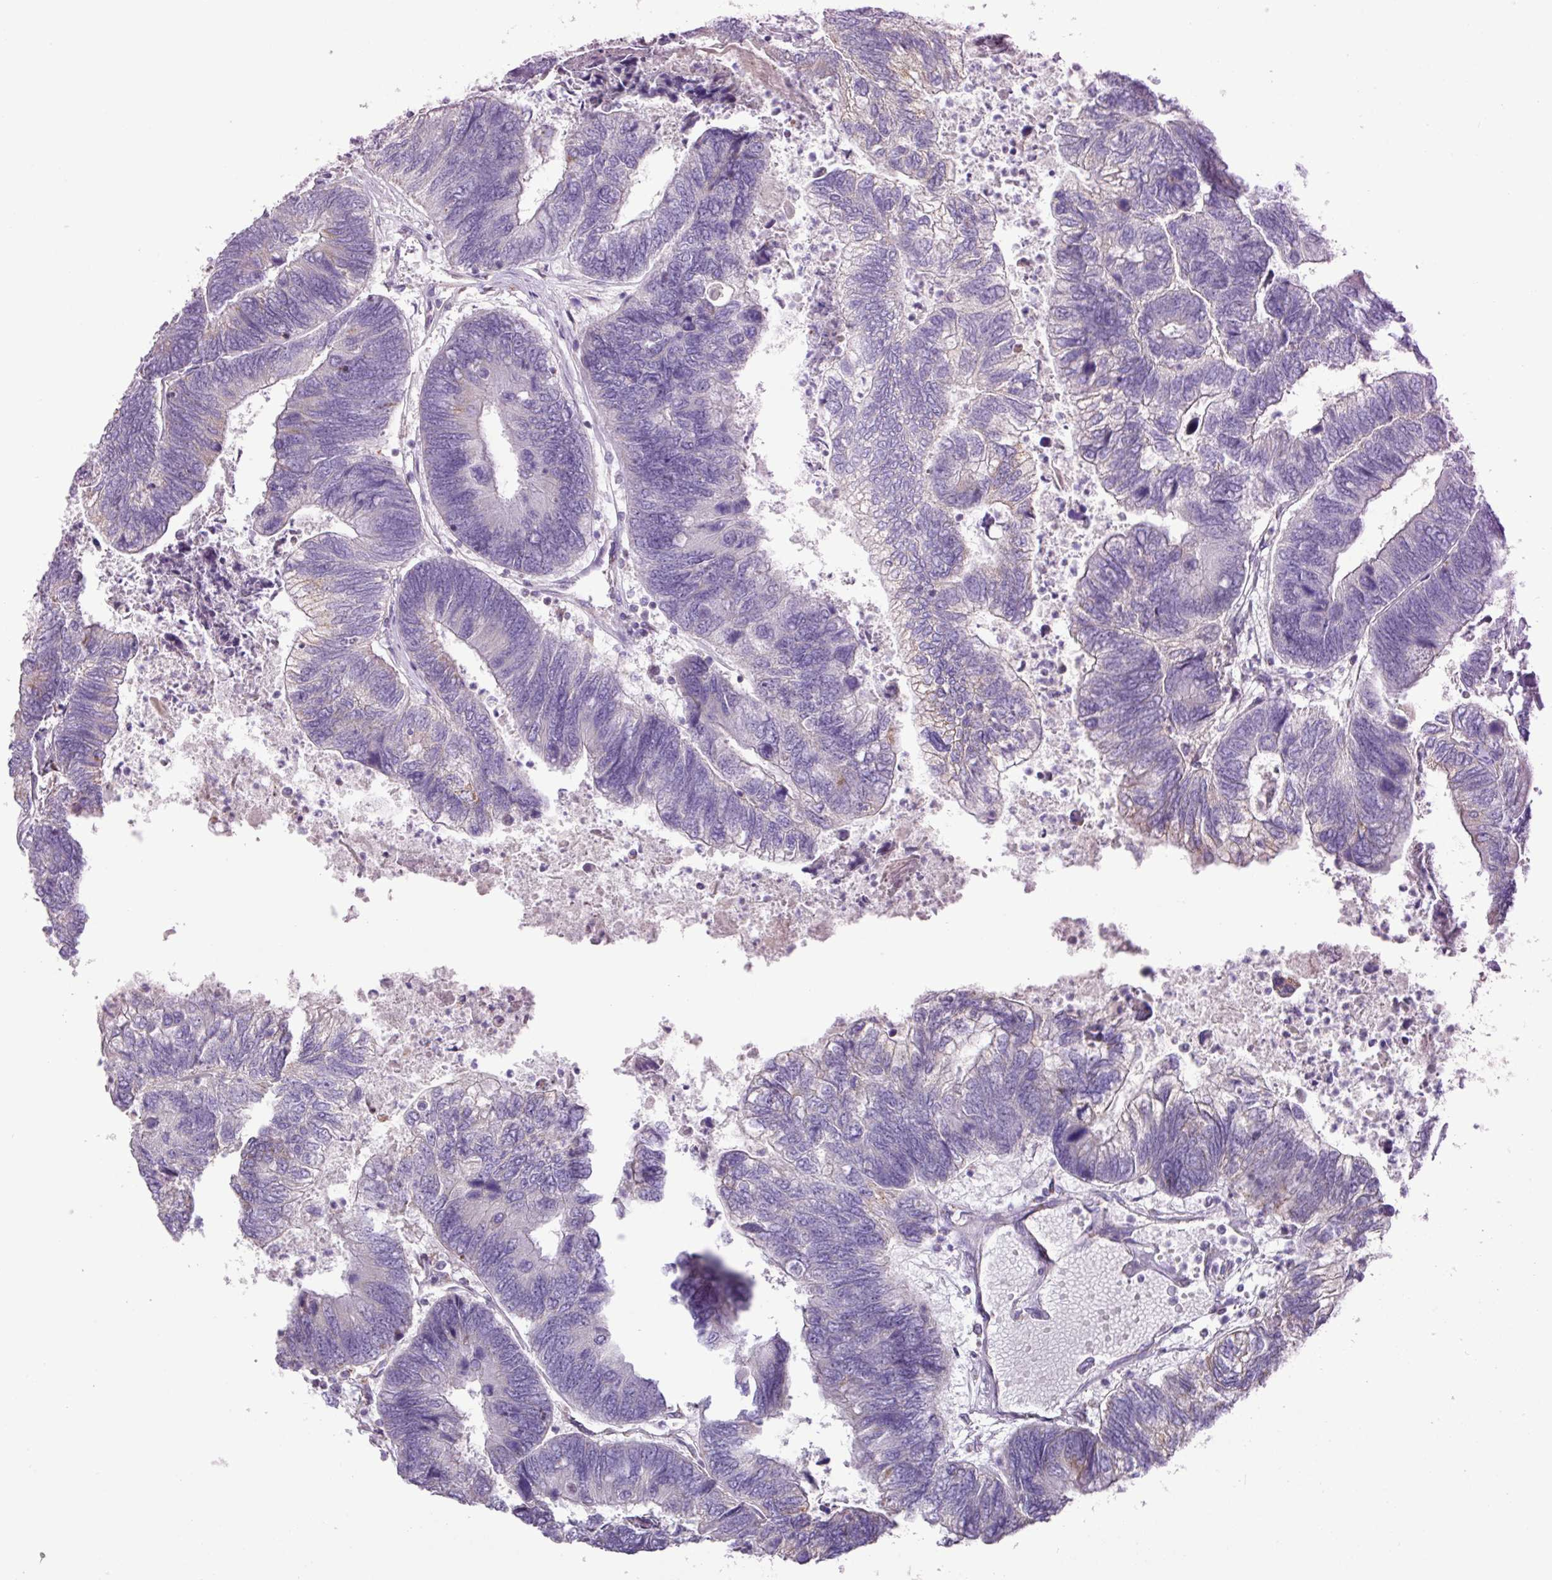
{"staining": {"intensity": "negative", "quantity": "none", "location": "none"}, "tissue": "colorectal cancer", "cell_type": "Tumor cells", "image_type": "cancer", "snomed": [{"axis": "morphology", "description": "Adenocarcinoma, NOS"}, {"axis": "topography", "description": "Colon"}], "caption": "This is a micrograph of IHC staining of adenocarcinoma (colorectal), which shows no staining in tumor cells.", "gene": "MT-ND4", "patient": {"sex": "female", "age": 67}}